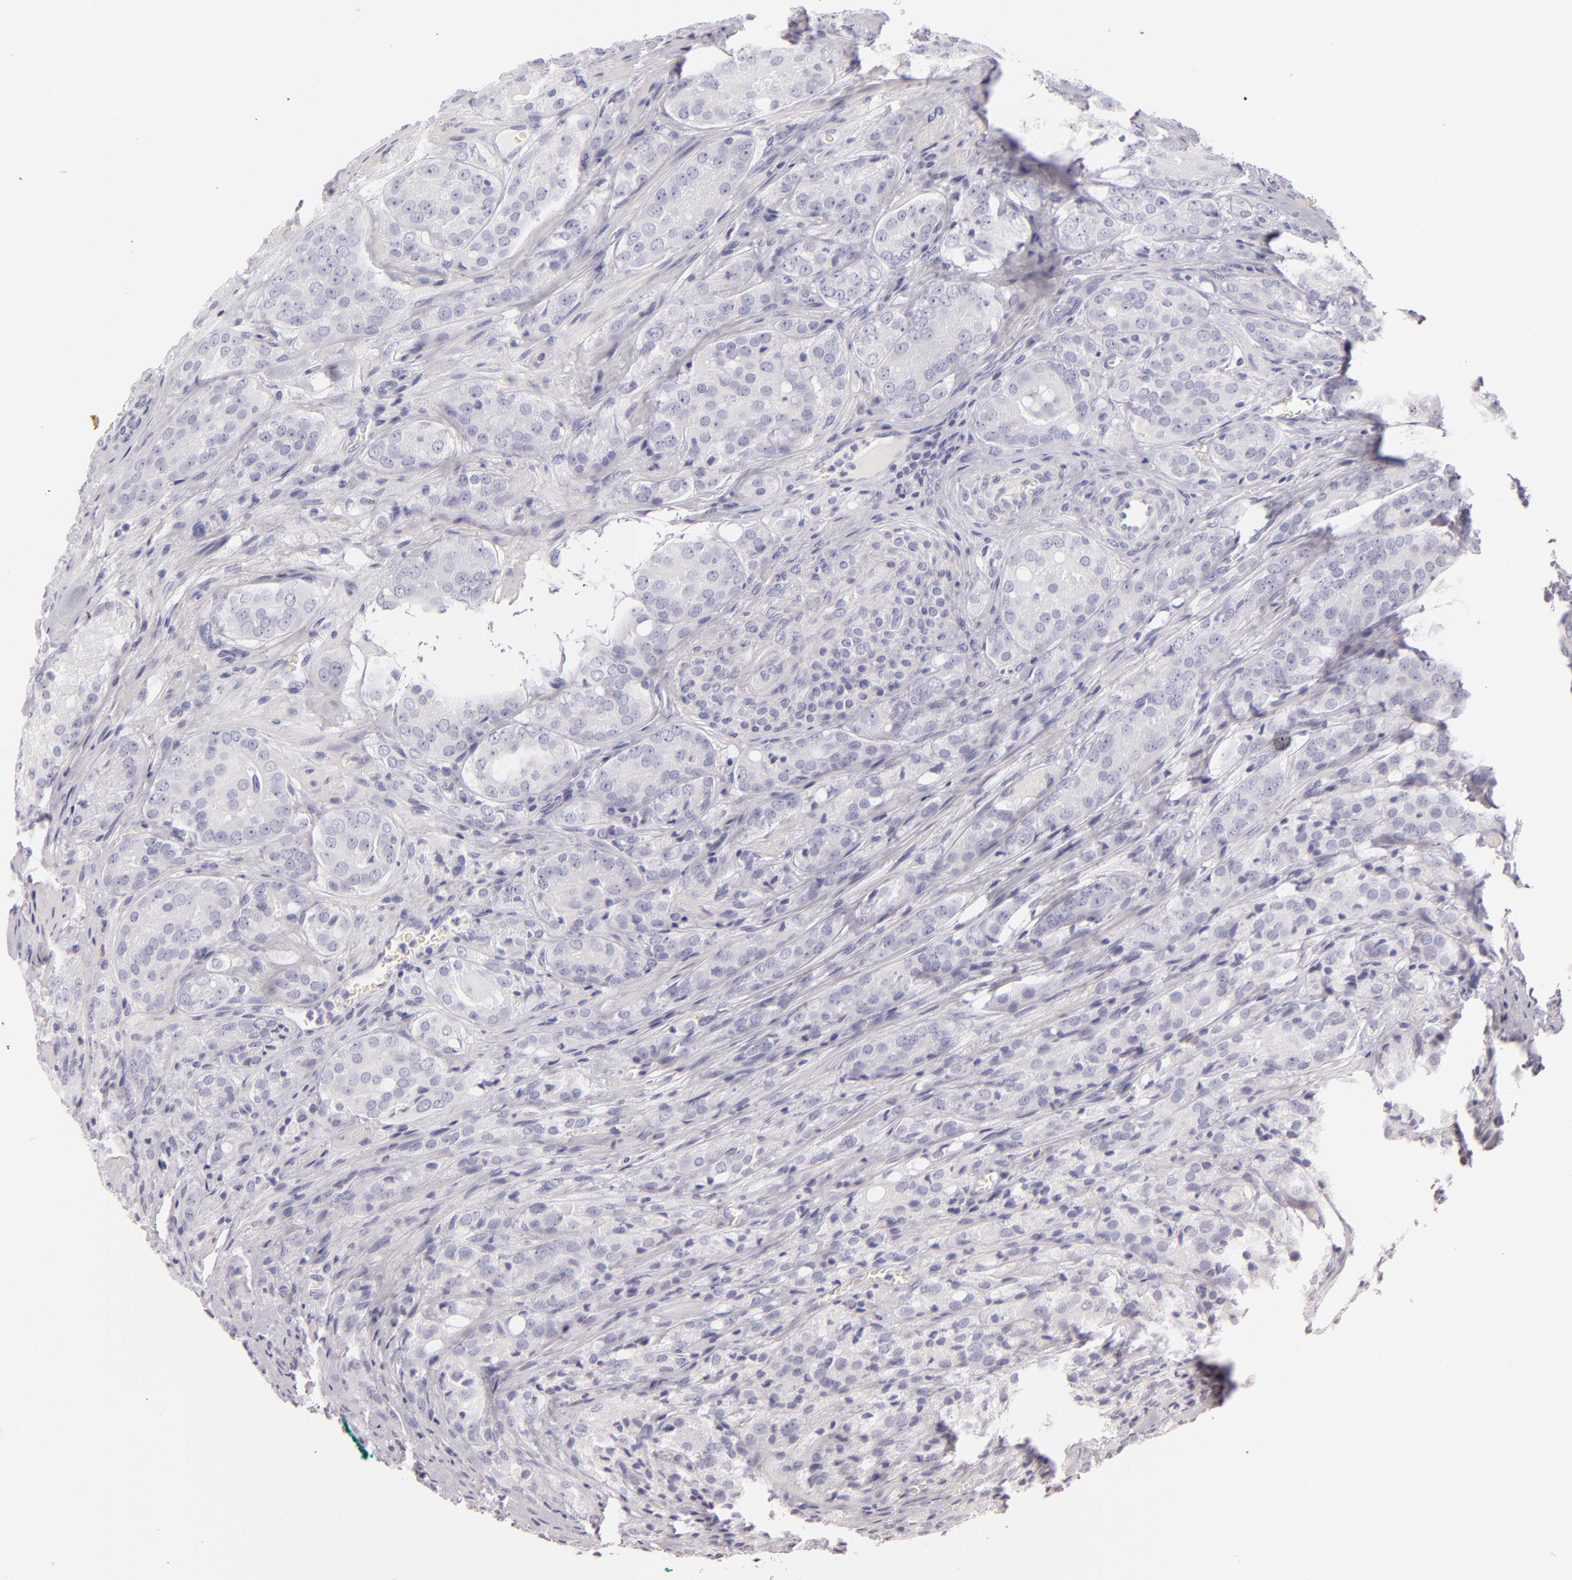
{"staining": {"intensity": "negative", "quantity": "none", "location": "none"}, "tissue": "prostate cancer", "cell_type": "Tumor cells", "image_type": "cancer", "snomed": [{"axis": "morphology", "description": "Adenocarcinoma, Medium grade"}, {"axis": "topography", "description": "Prostate"}], "caption": "Tumor cells show no significant positivity in prostate cancer.", "gene": "INA", "patient": {"sex": "male", "age": 60}}